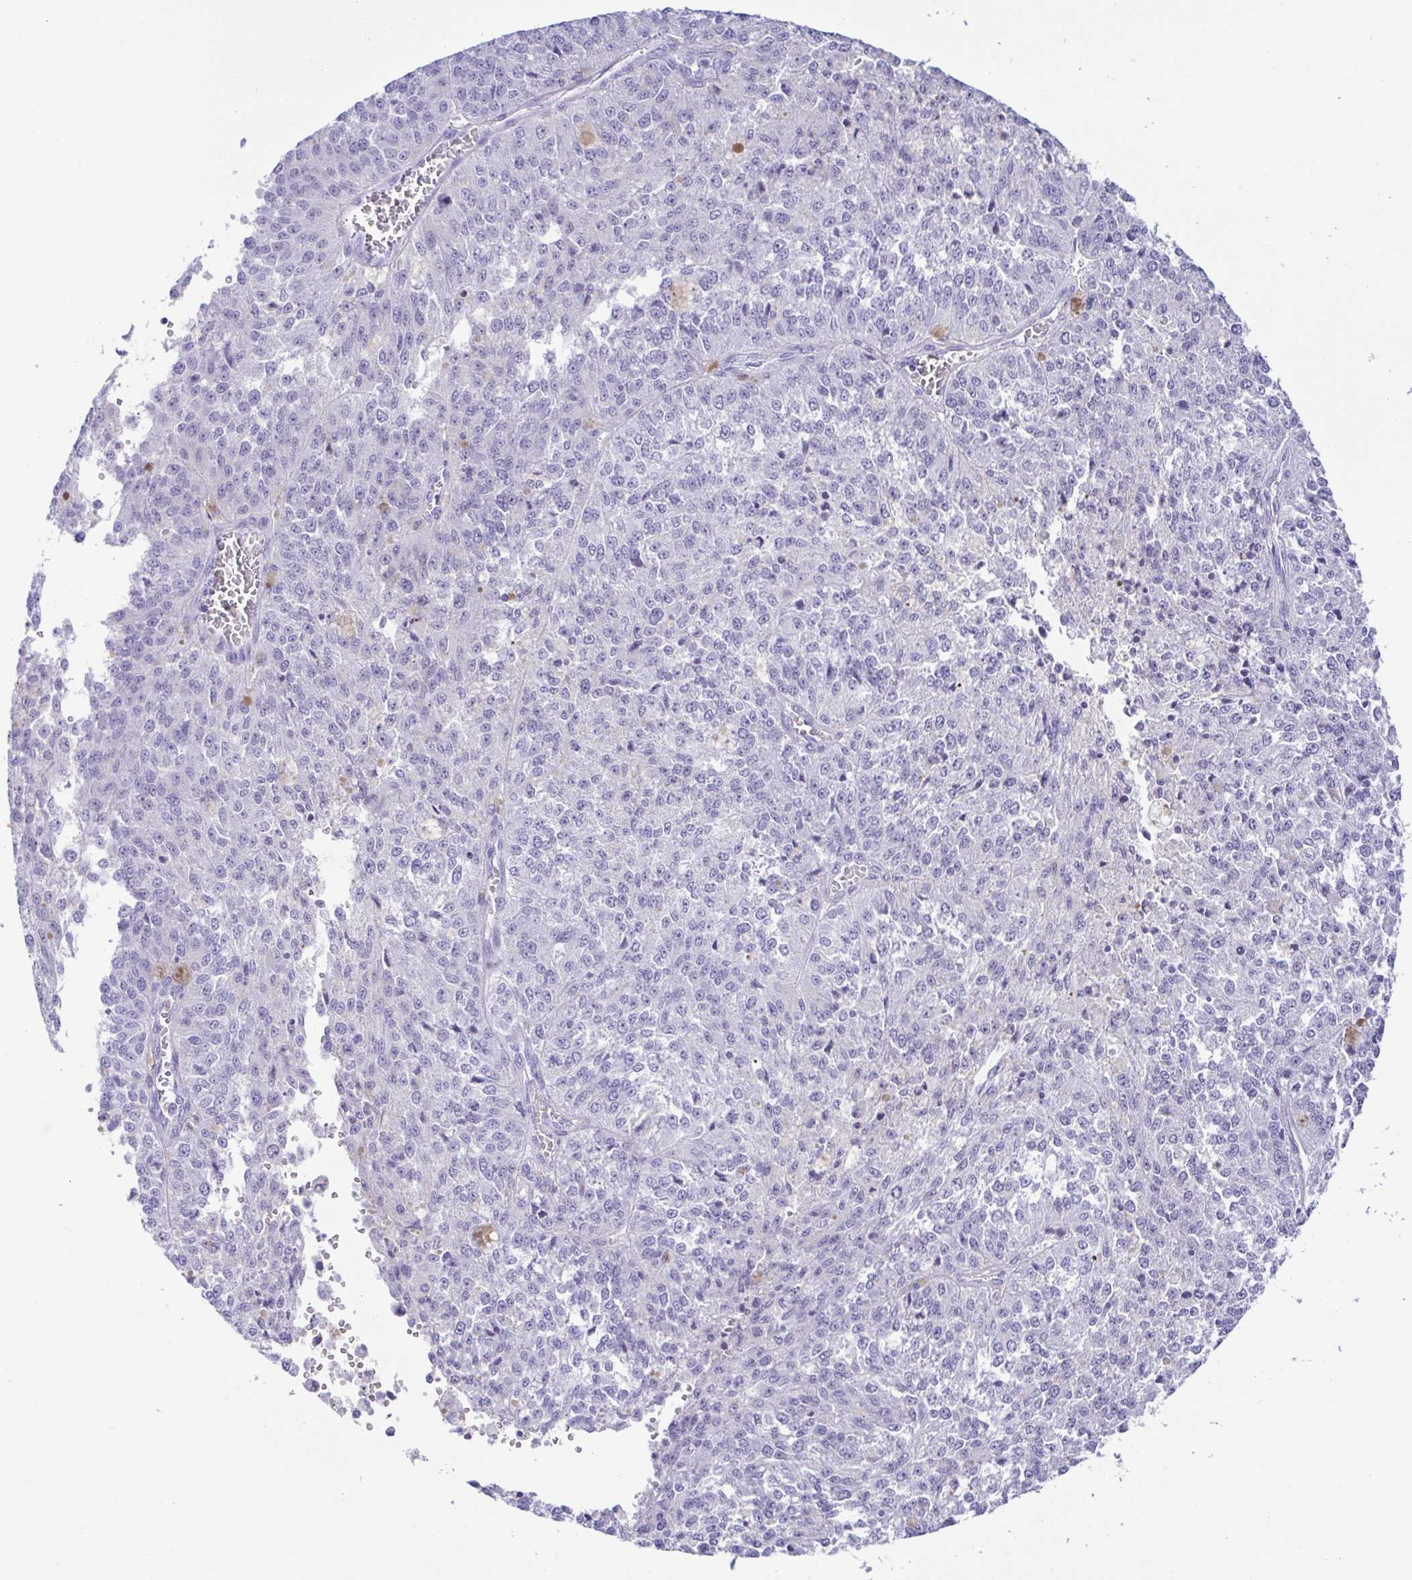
{"staining": {"intensity": "negative", "quantity": "none", "location": "none"}, "tissue": "melanoma", "cell_type": "Tumor cells", "image_type": "cancer", "snomed": [{"axis": "morphology", "description": "Malignant melanoma, Metastatic site"}, {"axis": "topography", "description": "Lymph node"}], "caption": "An image of melanoma stained for a protein reveals no brown staining in tumor cells.", "gene": "GPR17", "patient": {"sex": "female", "age": 64}}